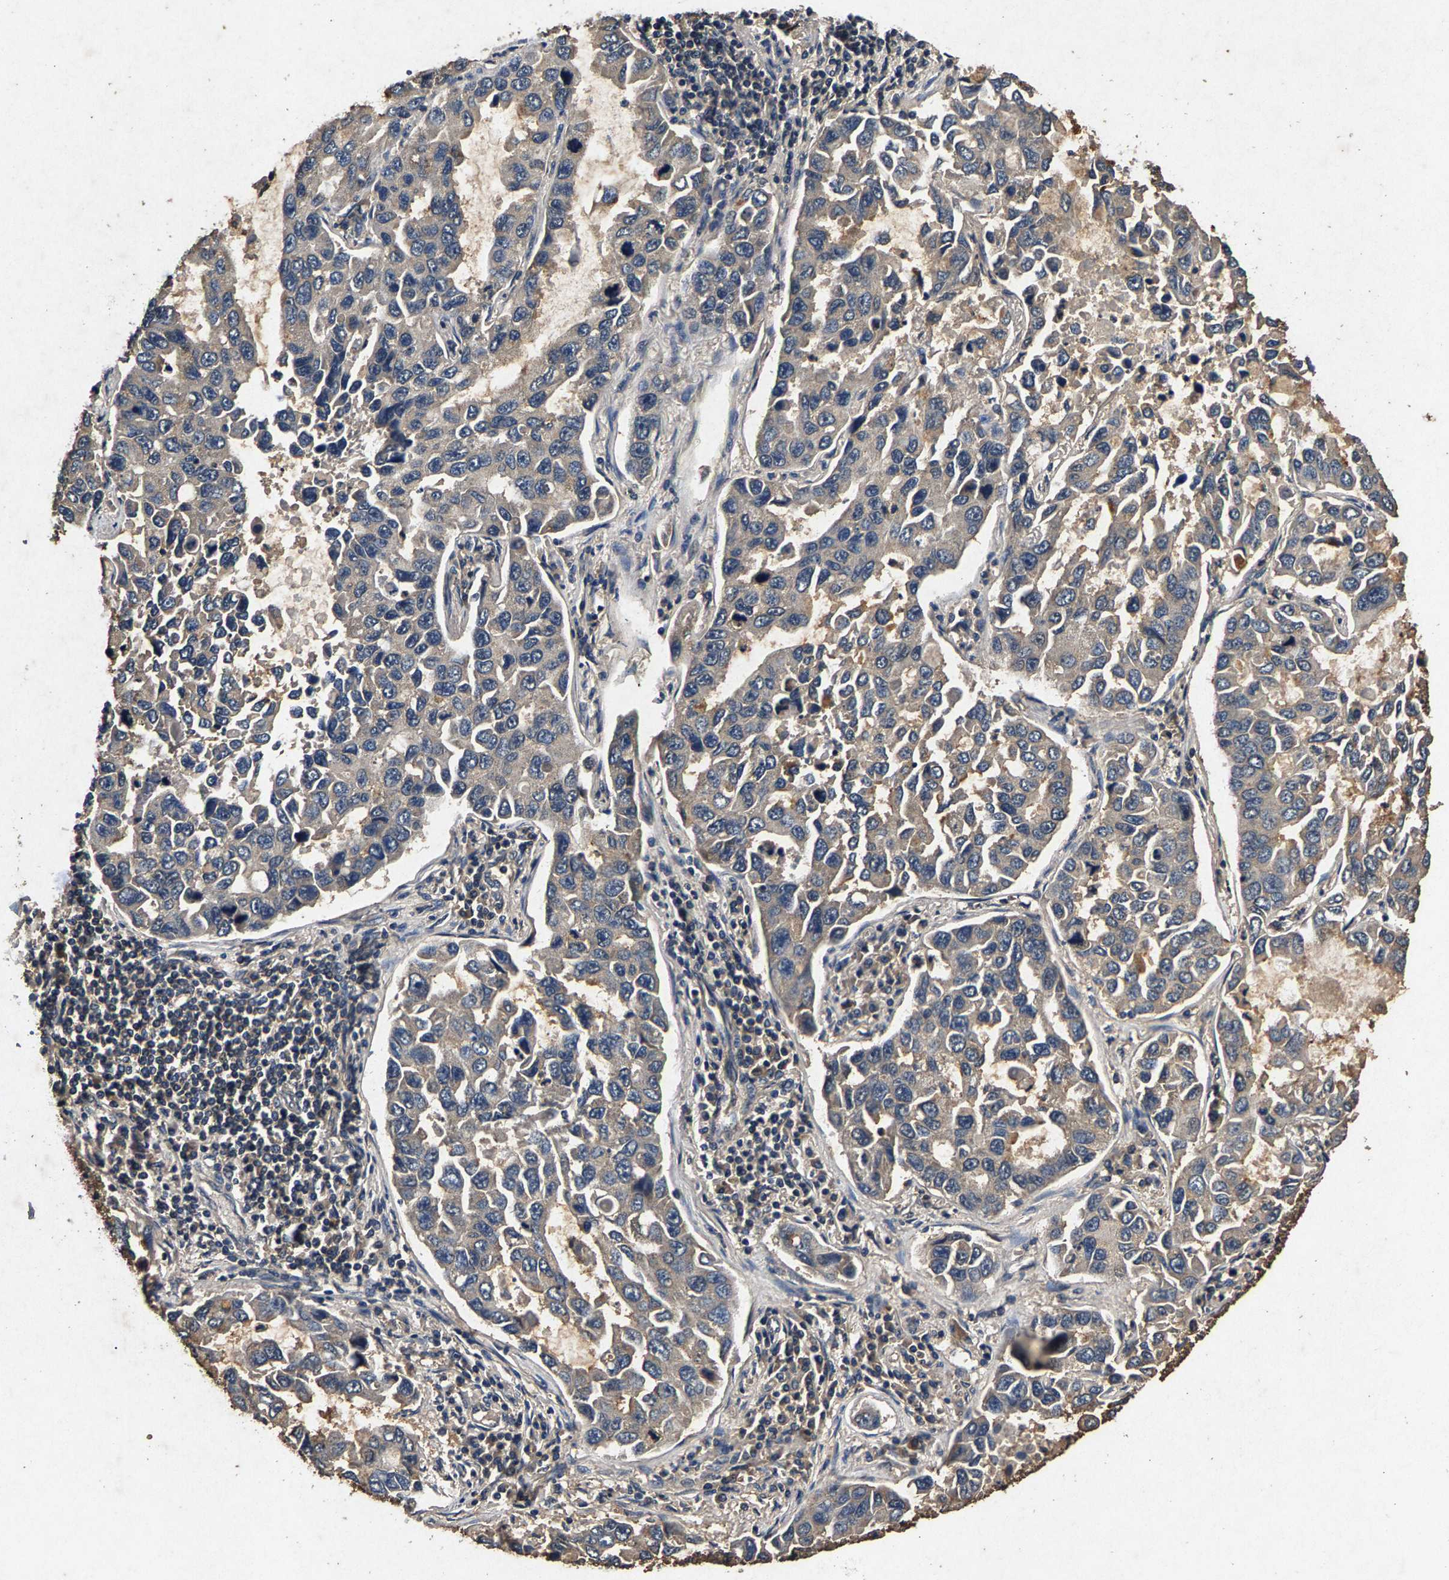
{"staining": {"intensity": "weak", "quantity": "<25%", "location": "cytoplasmic/membranous"}, "tissue": "lung cancer", "cell_type": "Tumor cells", "image_type": "cancer", "snomed": [{"axis": "morphology", "description": "Adenocarcinoma, NOS"}, {"axis": "topography", "description": "Lung"}], "caption": "Image shows no protein positivity in tumor cells of lung cancer (adenocarcinoma) tissue.", "gene": "PPP1CC", "patient": {"sex": "male", "age": 64}}